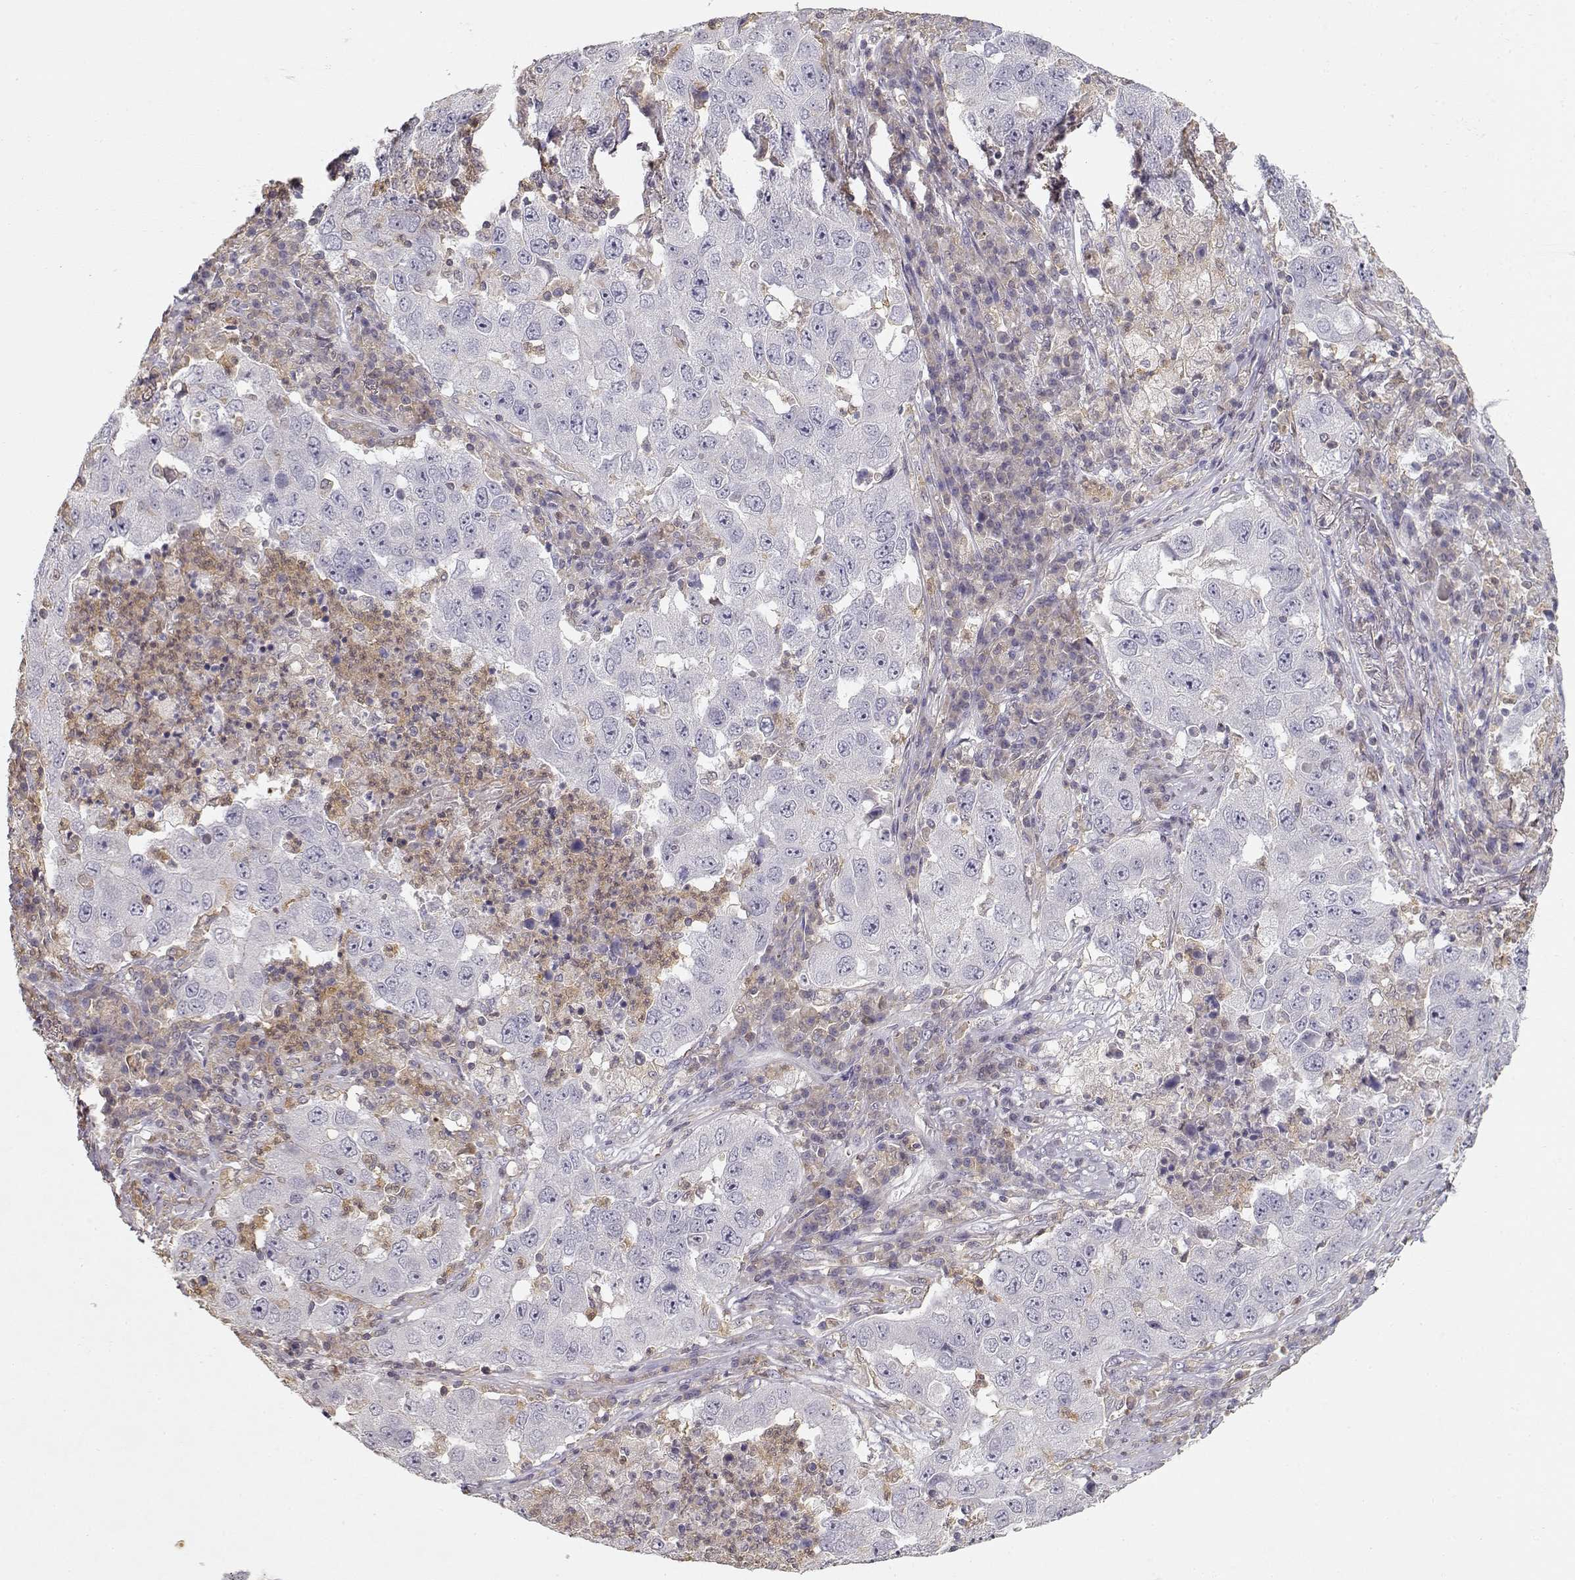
{"staining": {"intensity": "negative", "quantity": "none", "location": "none"}, "tissue": "lung cancer", "cell_type": "Tumor cells", "image_type": "cancer", "snomed": [{"axis": "morphology", "description": "Adenocarcinoma, NOS"}, {"axis": "topography", "description": "Lung"}], "caption": "Immunohistochemistry (IHC) photomicrograph of neoplastic tissue: lung cancer (adenocarcinoma) stained with DAB reveals no significant protein positivity in tumor cells. (Stains: DAB (3,3'-diaminobenzidine) IHC with hematoxylin counter stain, Microscopy: brightfield microscopy at high magnification).", "gene": "VAV1", "patient": {"sex": "male", "age": 73}}